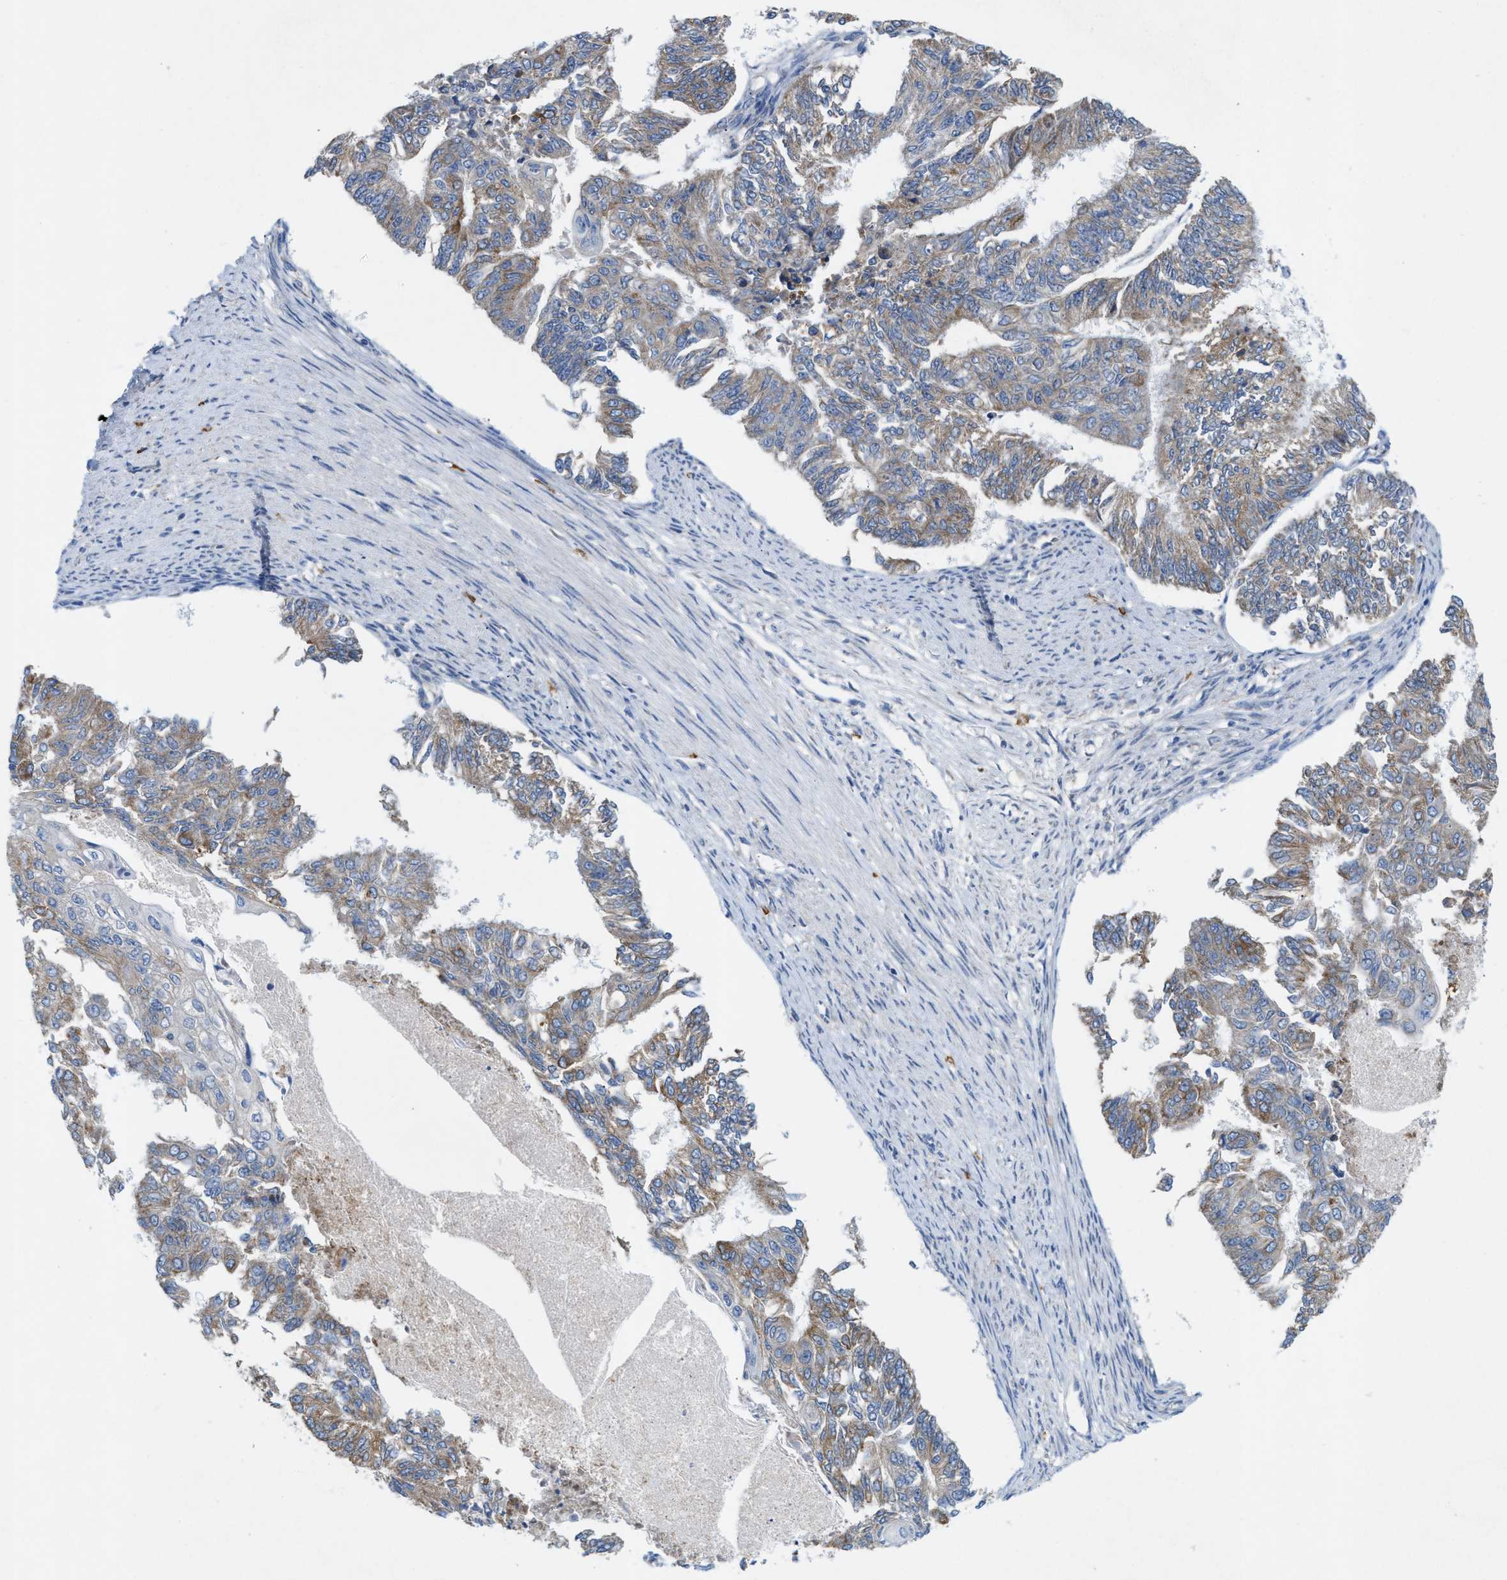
{"staining": {"intensity": "weak", "quantity": ">75%", "location": "cytoplasmic/membranous"}, "tissue": "endometrial cancer", "cell_type": "Tumor cells", "image_type": "cancer", "snomed": [{"axis": "morphology", "description": "Adenocarcinoma, NOS"}, {"axis": "topography", "description": "Endometrium"}], "caption": "Adenocarcinoma (endometrial) stained for a protein (brown) exhibits weak cytoplasmic/membranous positive staining in about >75% of tumor cells.", "gene": "DYNC2I1", "patient": {"sex": "female", "age": 32}}